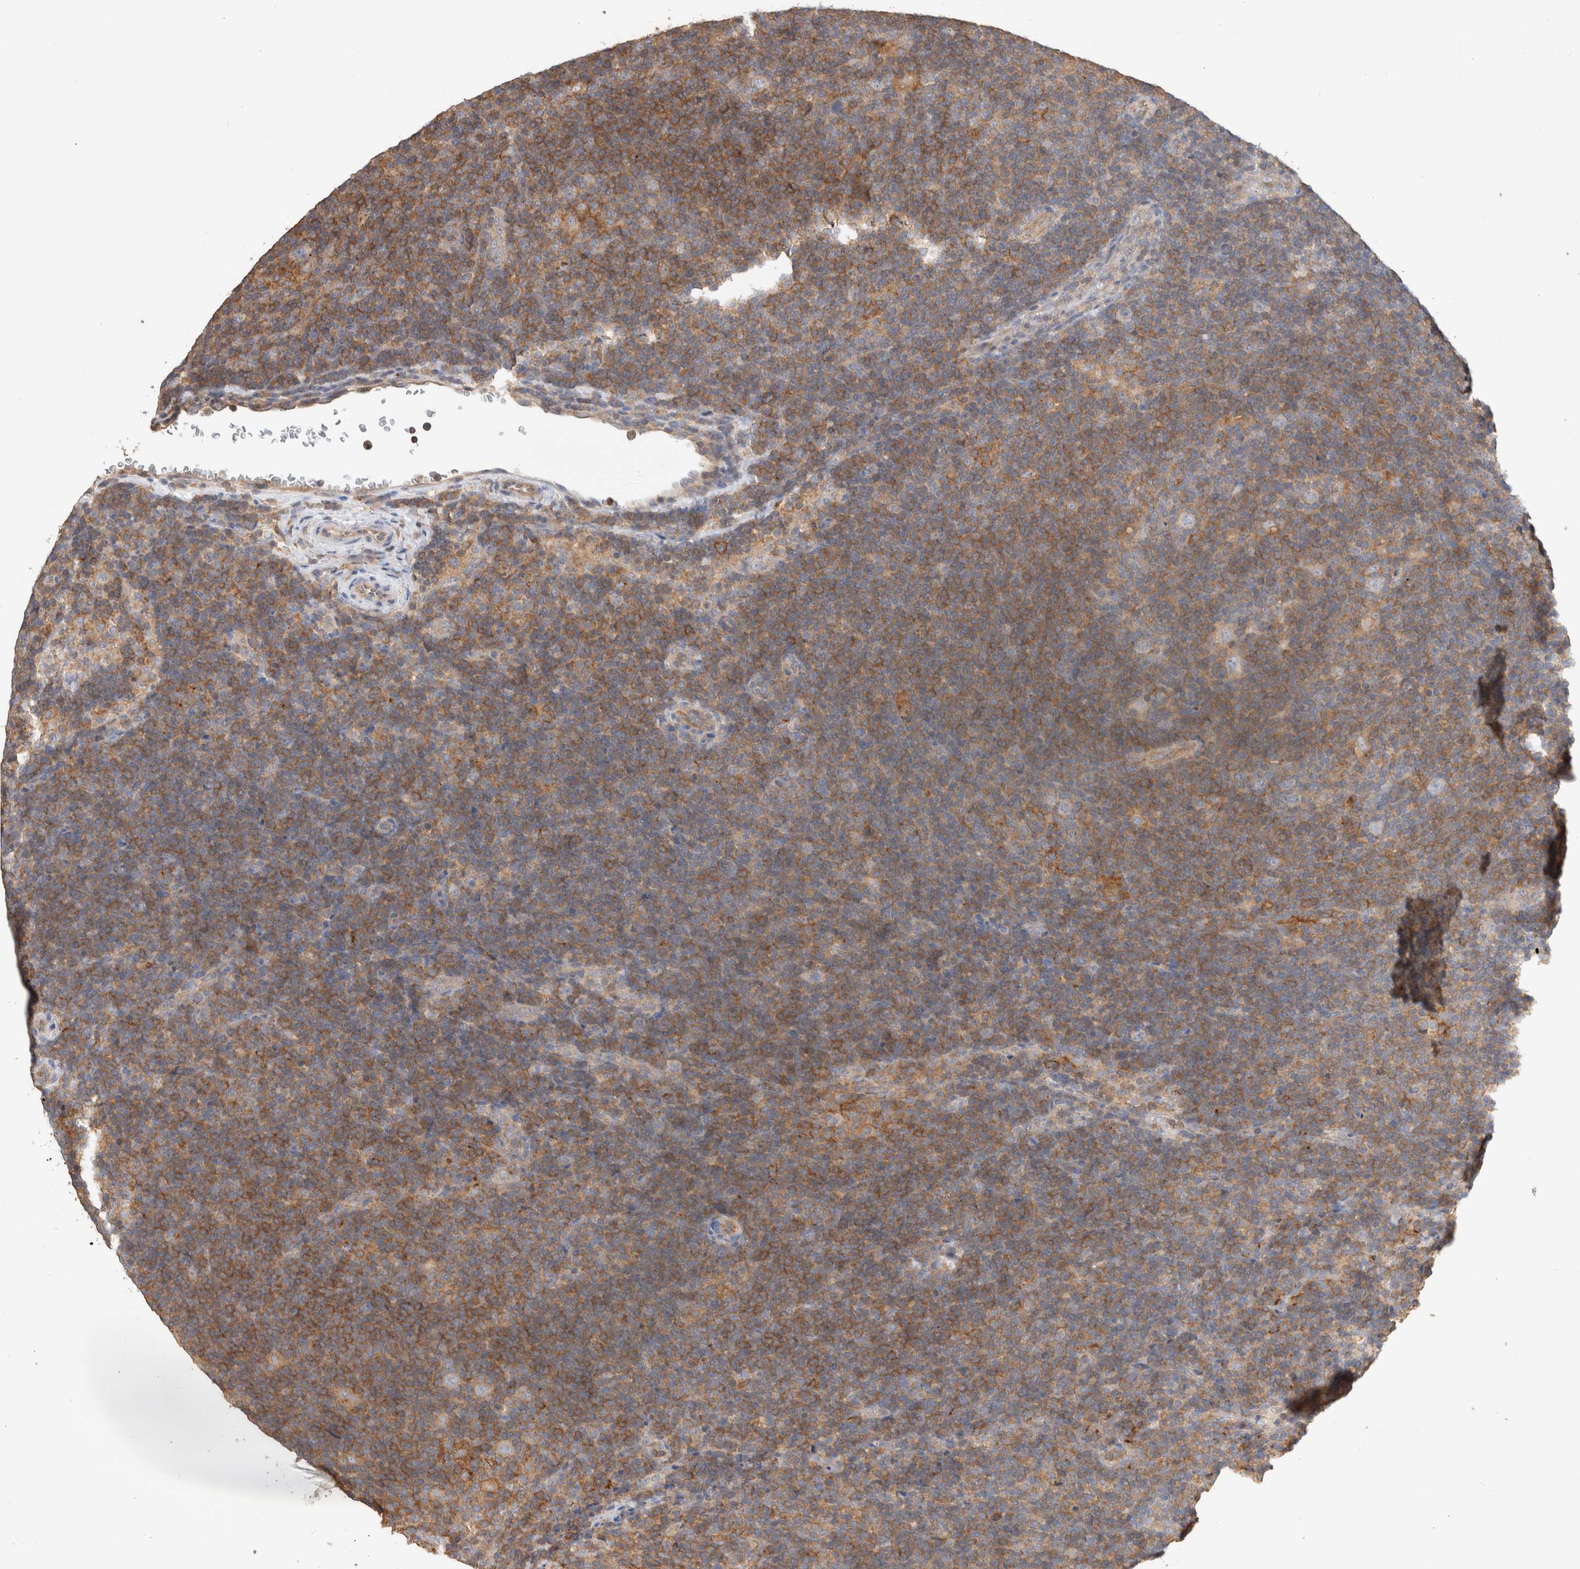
{"staining": {"intensity": "negative", "quantity": "none", "location": "none"}, "tissue": "lymphoma", "cell_type": "Tumor cells", "image_type": "cancer", "snomed": [{"axis": "morphology", "description": "Hodgkin's disease, NOS"}, {"axis": "topography", "description": "Lymph node"}], "caption": "The photomicrograph displays no significant staining in tumor cells of Hodgkin's disease.", "gene": "CFAP418", "patient": {"sex": "female", "age": 57}}